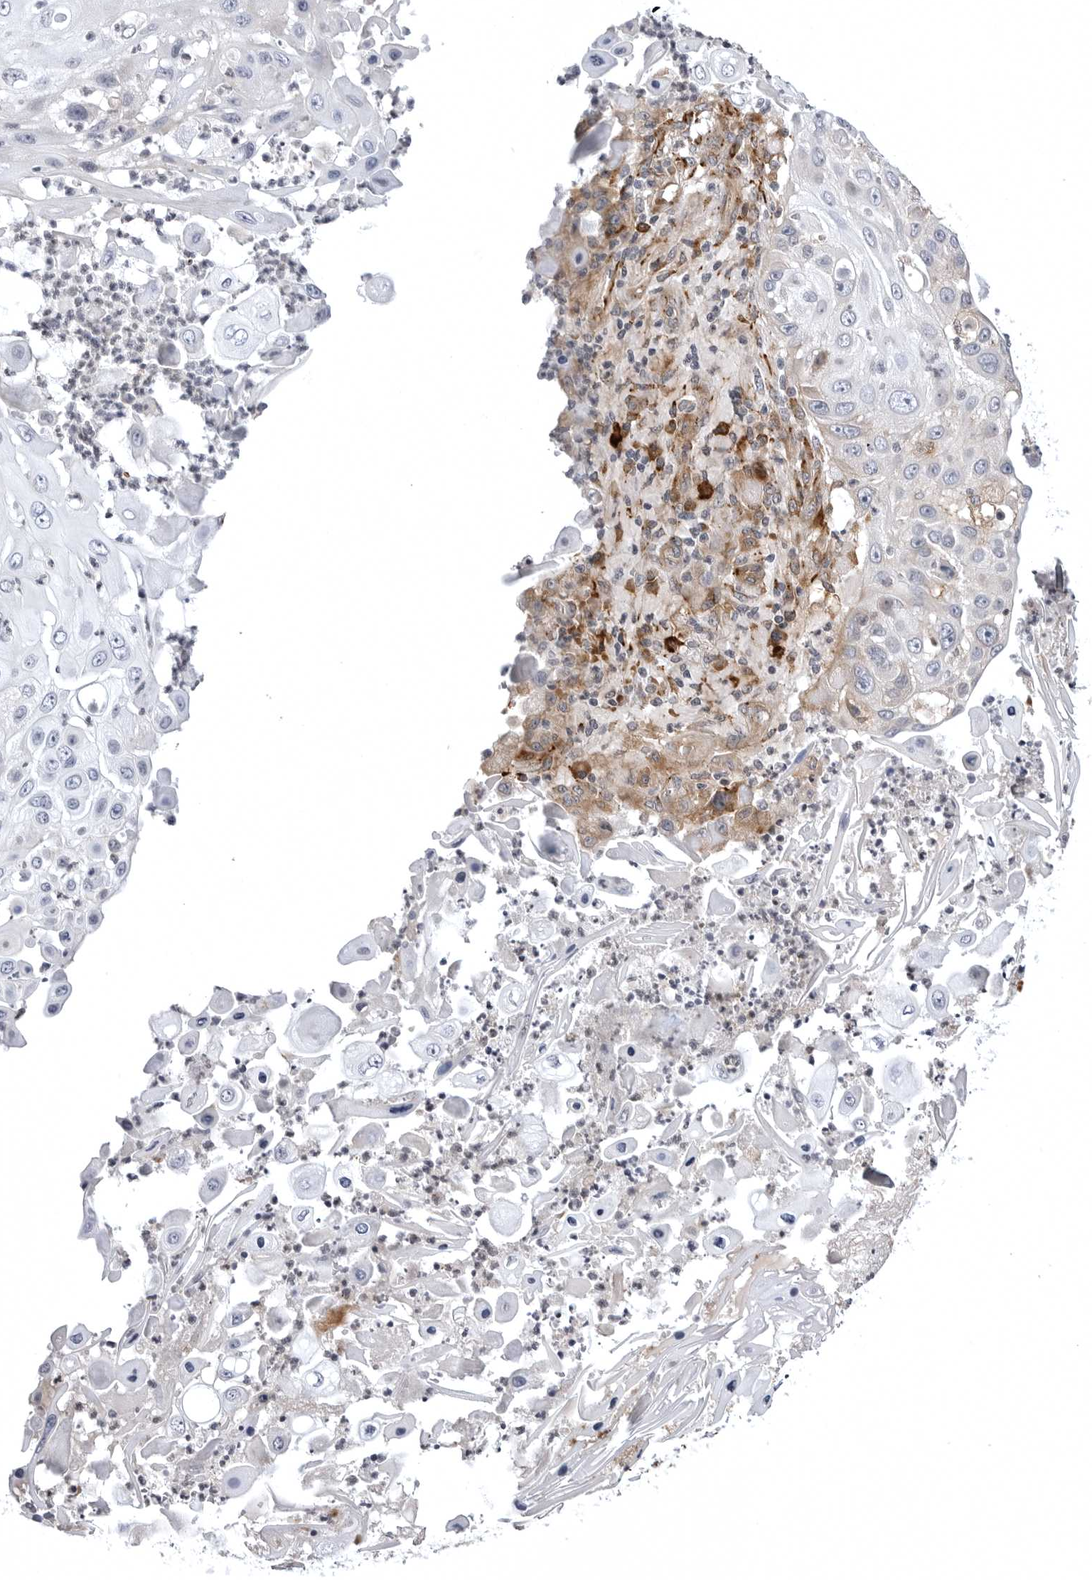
{"staining": {"intensity": "weak", "quantity": "<25%", "location": "cytoplasmic/membranous"}, "tissue": "skin cancer", "cell_type": "Tumor cells", "image_type": "cancer", "snomed": [{"axis": "morphology", "description": "Squamous cell carcinoma, NOS"}, {"axis": "topography", "description": "Skin"}], "caption": "The IHC photomicrograph has no significant expression in tumor cells of skin squamous cell carcinoma tissue.", "gene": "ARL5A", "patient": {"sex": "female", "age": 44}}